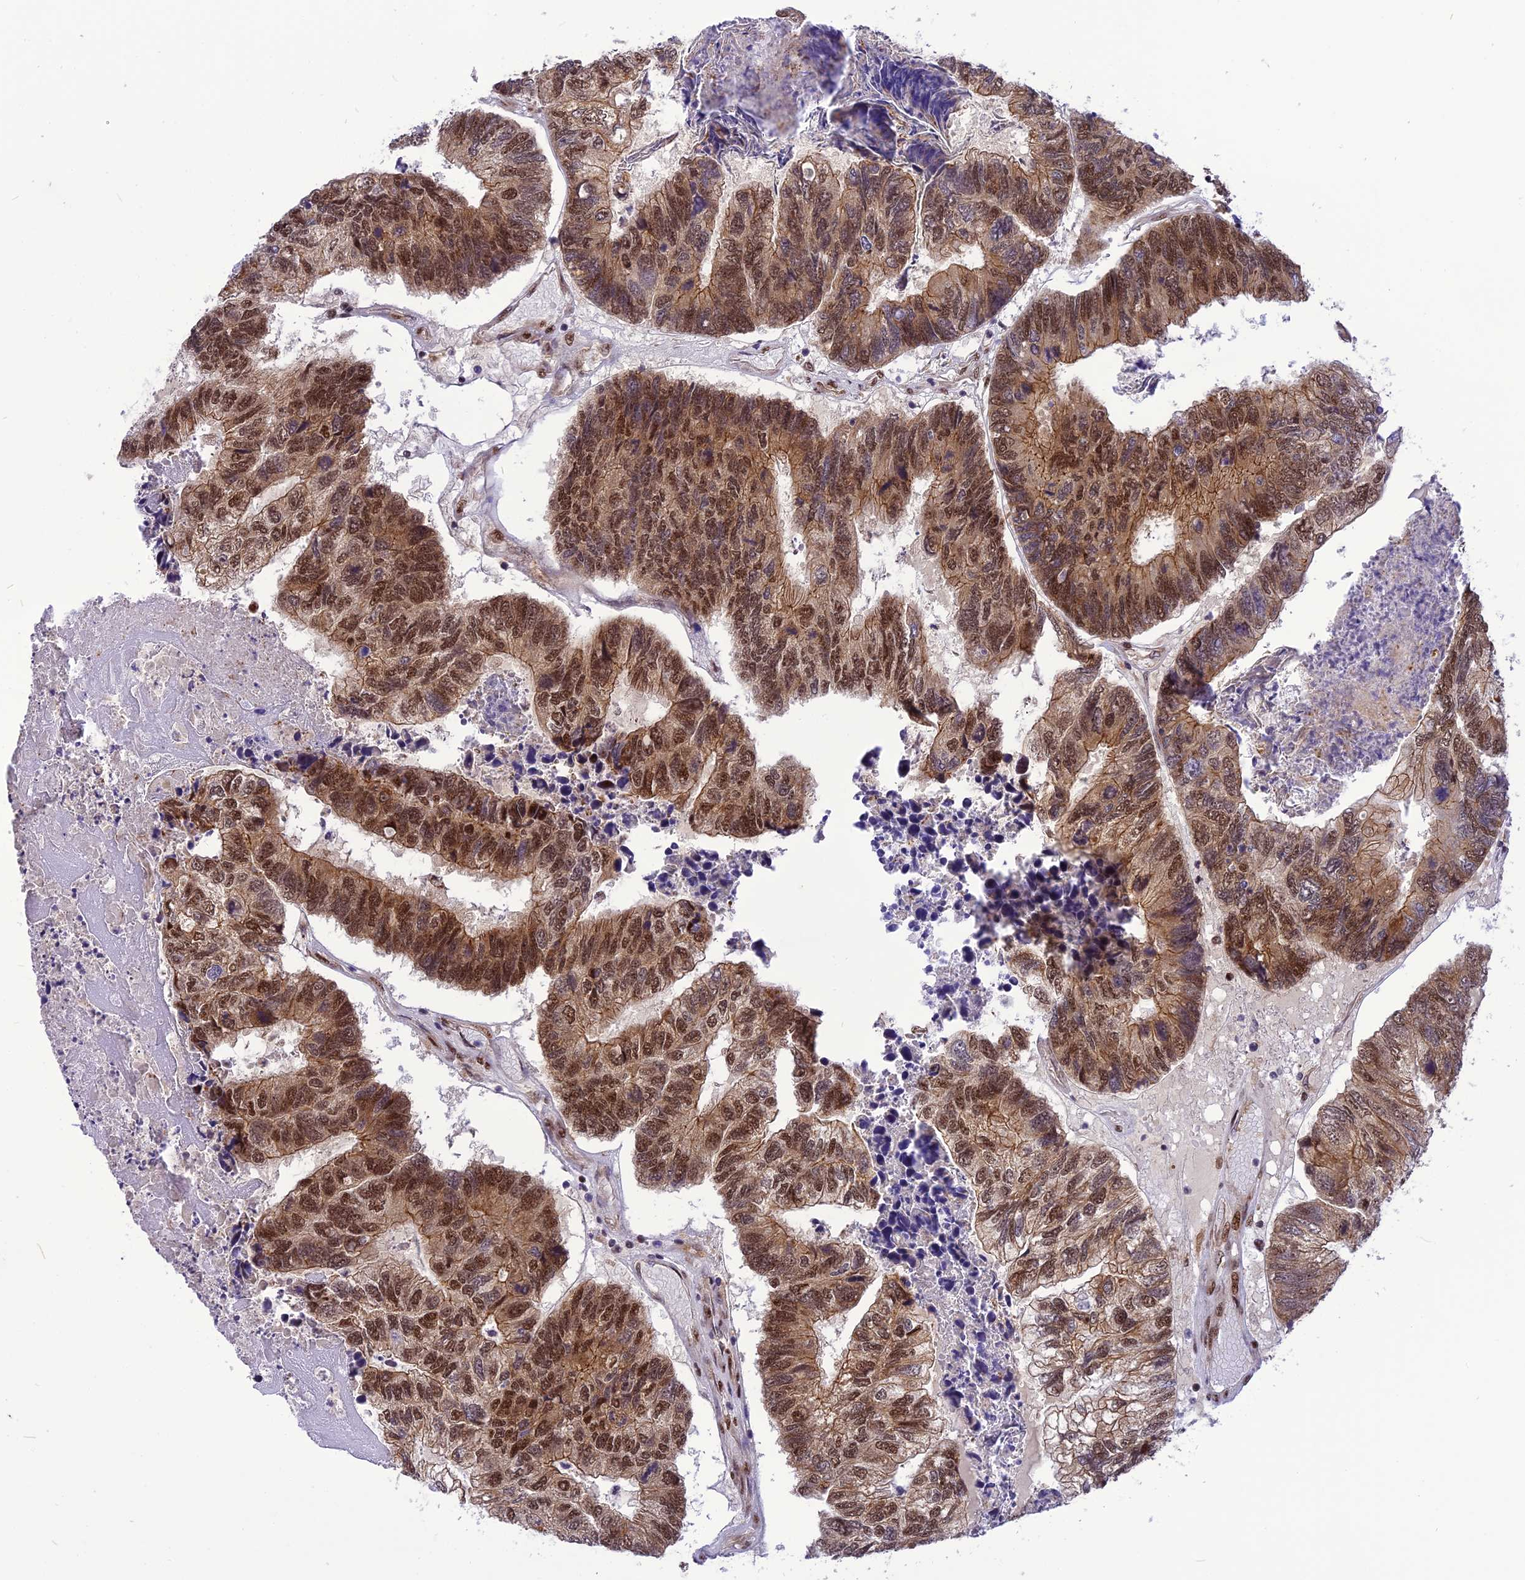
{"staining": {"intensity": "moderate", "quantity": ">75%", "location": "cytoplasmic/membranous,nuclear"}, "tissue": "colorectal cancer", "cell_type": "Tumor cells", "image_type": "cancer", "snomed": [{"axis": "morphology", "description": "Adenocarcinoma, NOS"}, {"axis": "topography", "description": "Colon"}], "caption": "Colorectal cancer stained with DAB (3,3'-diaminobenzidine) immunohistochemistry (IHC) demonstrates medium levels of moderate cytoplasmic/membranous and nuclear expression in approximately >75% of tumor cells. The staining is performed using DAB (3,3'-diaminobenzidine) brown chromogen to label protein expression. The nuclei are counter-stained blue using hematoxylin.", "gene": "CMC1", "patient": {"sex": "female", "age": 67}}